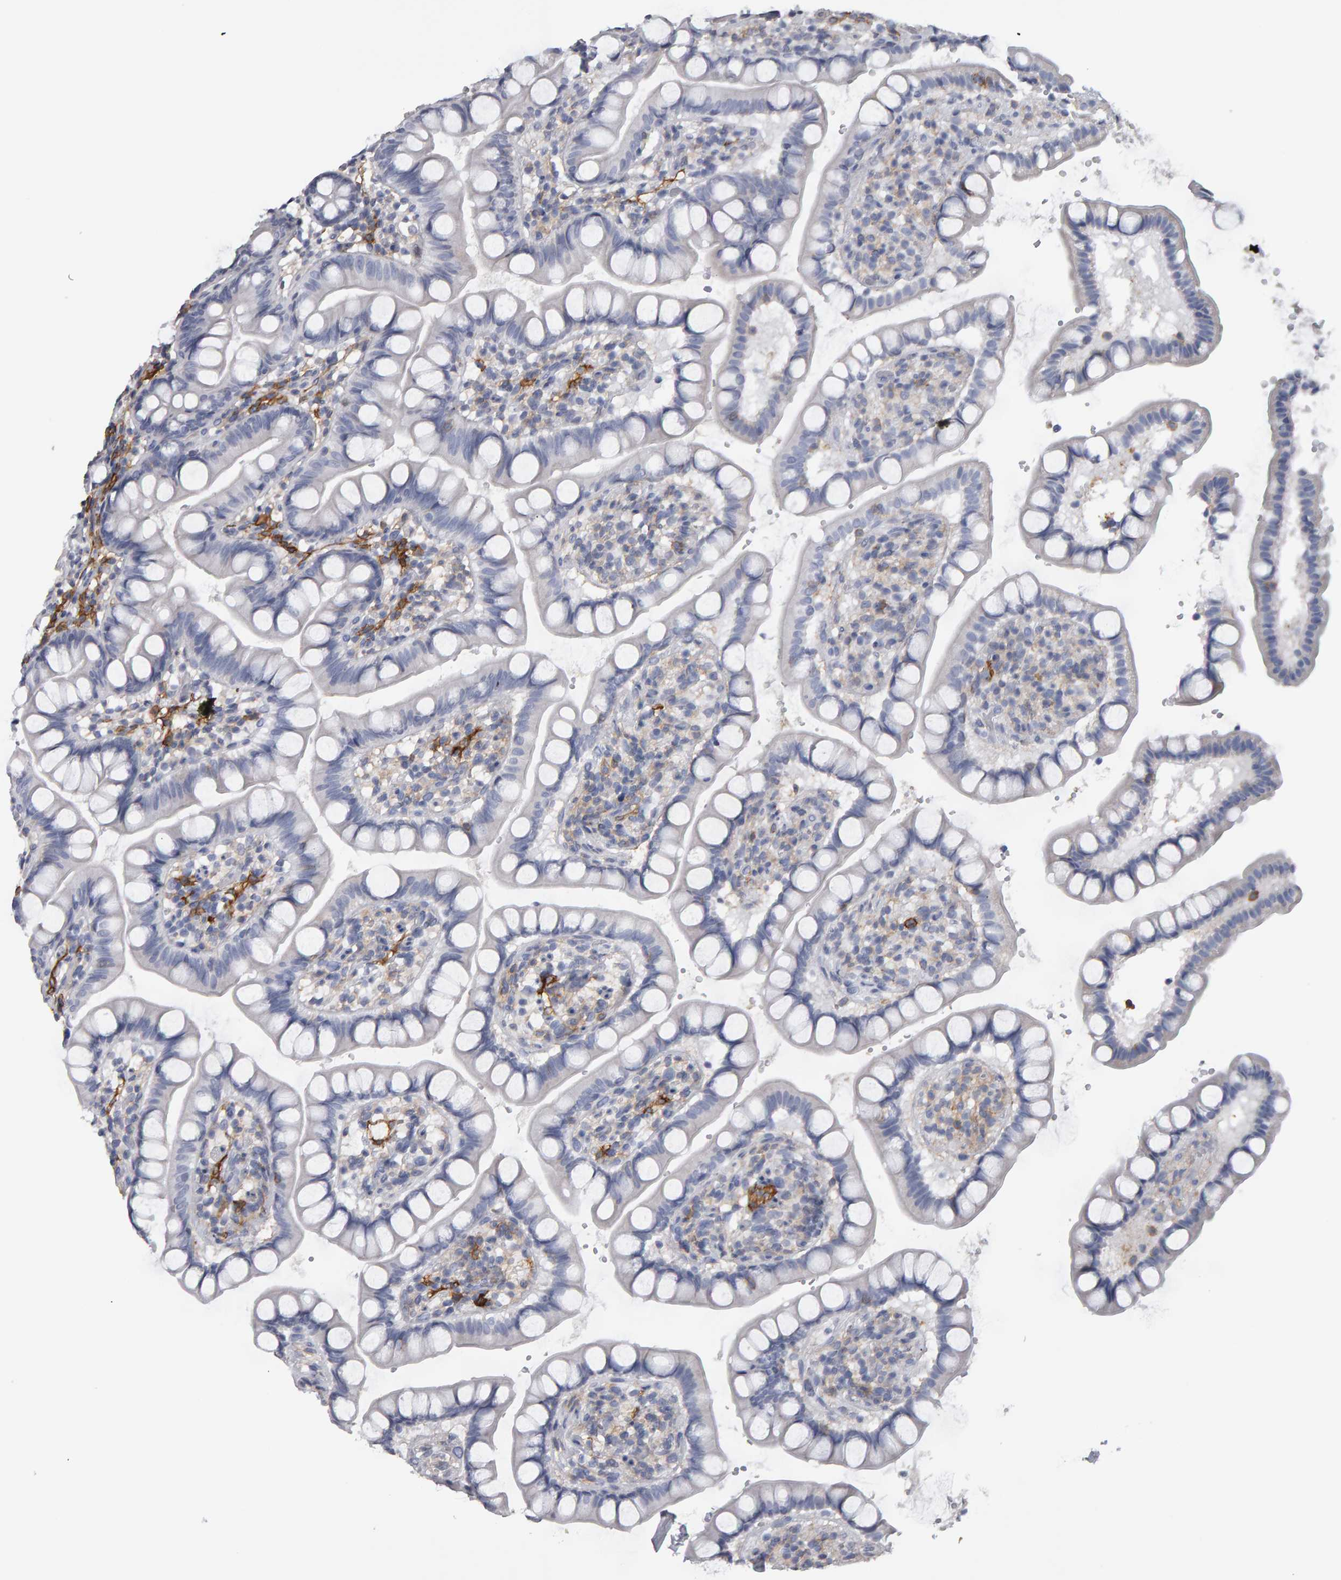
{"staining": {"intensity": "negative", "quantity": "none", "location": "none"}, "tissue": "small intestine", "cell_type": "Glandular cells", "image_type": "normal", "snomed": [{"axis": "morphology", "description": "Normal tissue, NOS"}, {"axis": "topography", "description": "Small intestine"}], "caption": "Small intestine was stained to show a protein in brown. There is no significant staining in glandular cells. (Brightfield microscopy of DAB (3,3'-diaminobenzidine) immunohistochemistry at high magnification).", "gene": "CD38", "patient": {"sex": "female", "age": 84}}